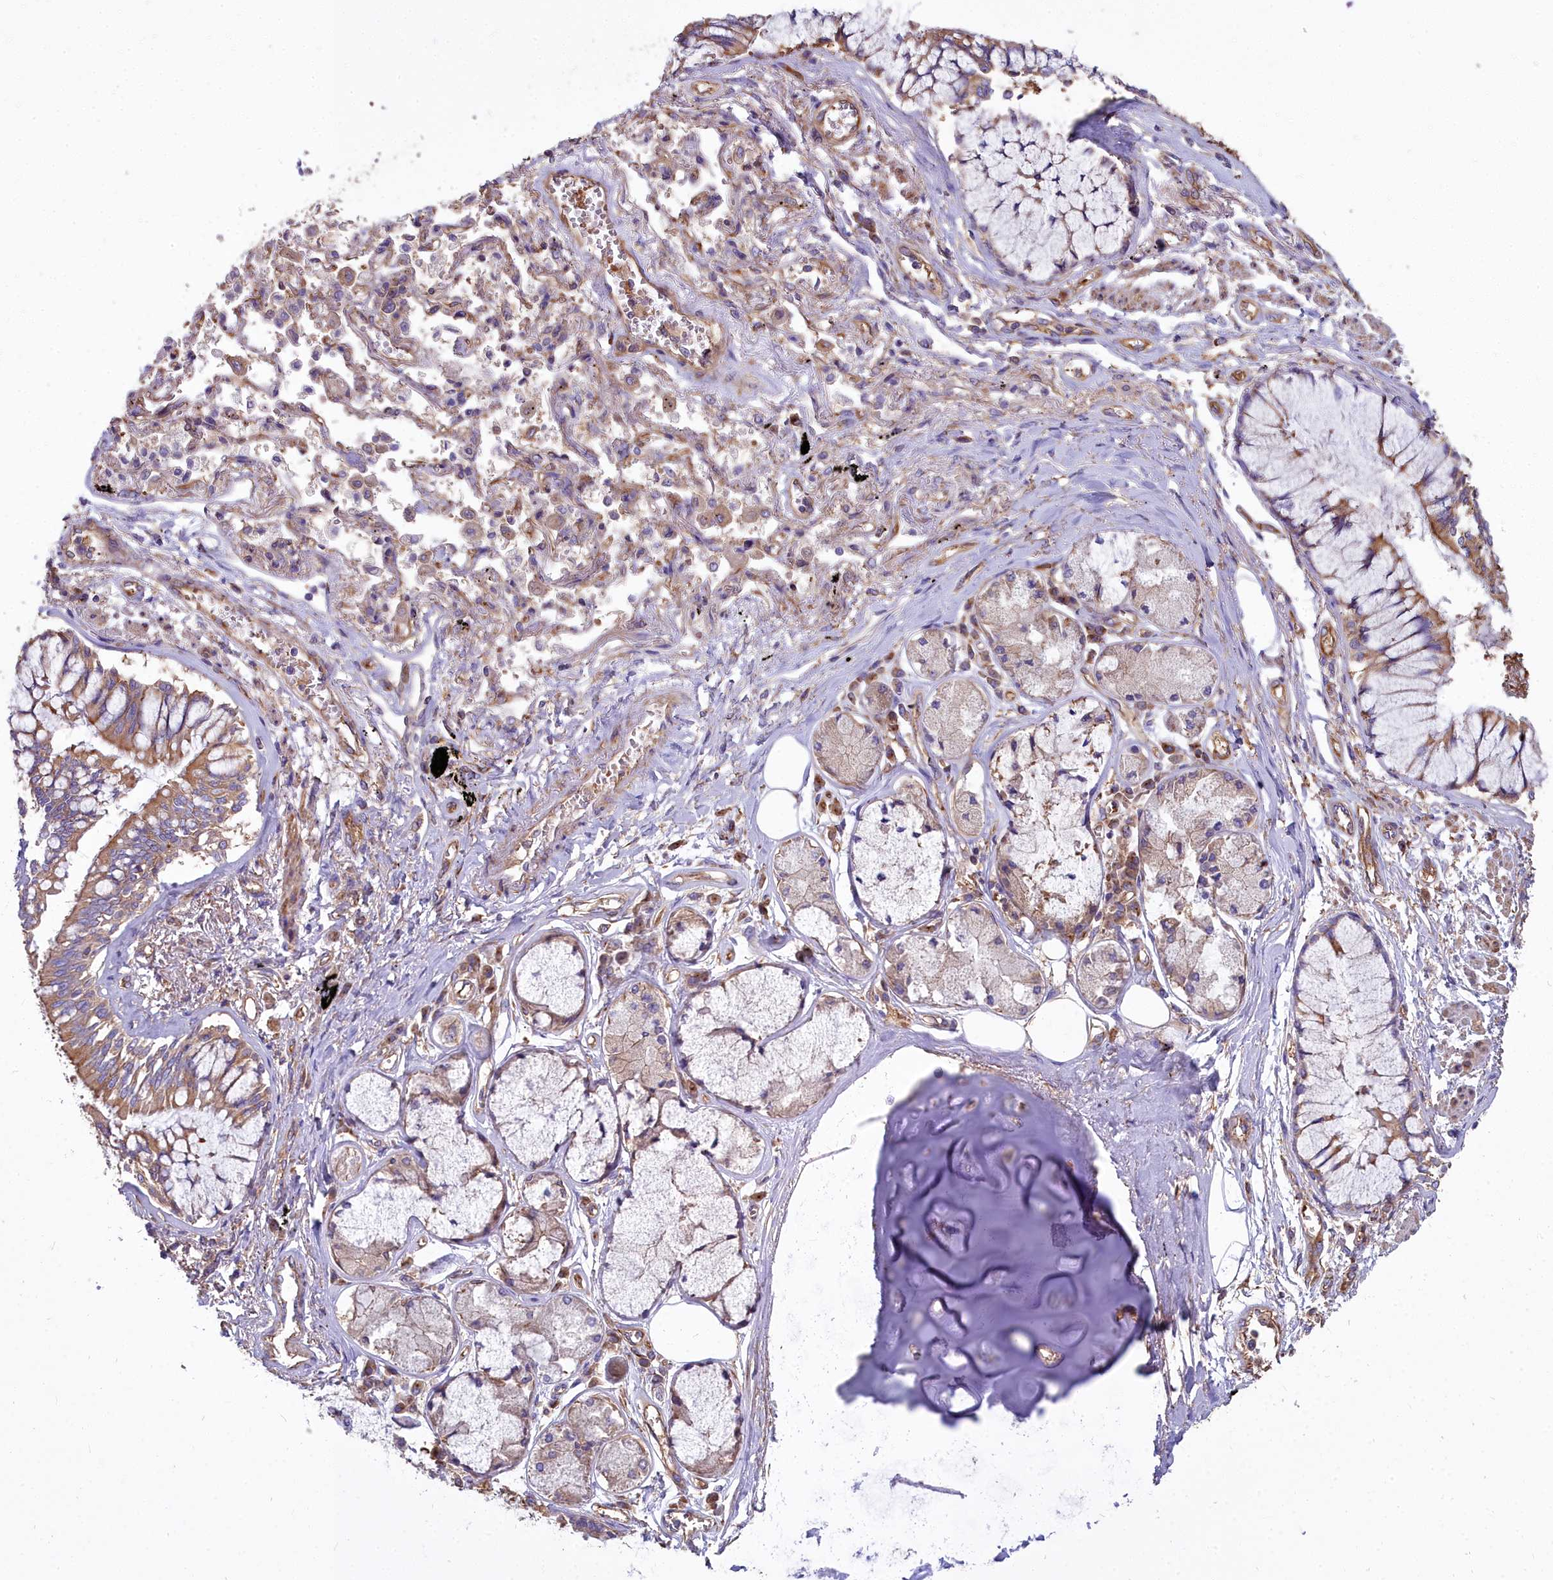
{"staining": {"intensity": "moderate", "quantity": ">75%", "location": "cytoplasmic/membranous"}, "tissue": "lung cancer", "cell_type": "Tumor cells", "image_type": "cancer", "snomed": [{"axis": "morphology", "description": "Adenocarcinoma, NOS"}, {"axis": "topography", "description": "Lung"}], "caption": "Immunohistochemistry photomicrograph of neoplastic tissue: human lung cancer (adenocarcinoma) stained using immunohistochemistry displays medium levels of moderate protein expression localized specifically in the cytoplasmic/membranous of tumor cells, appearing as a cytoplasmic/membranous brown color.", "gene": "DCTN3", "patient": {"sex": "male", "age": 67}}